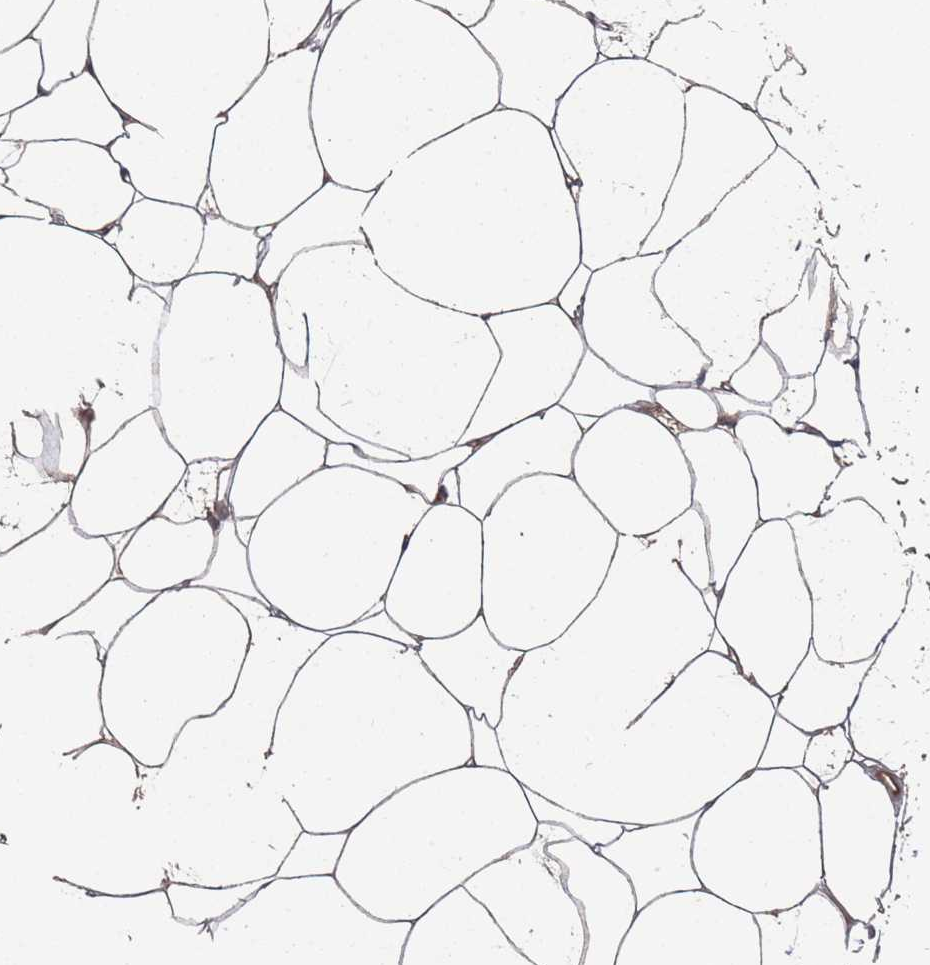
{"staining": {"intensity": "weak", "quantity": ">75%", "location": "cytoplasmic/membranous"}, "tissue": "adipose tissue", "cell_type": "Adipocytes", "image_type": "normal", "snomed": [{"axis": "morphology", "description": "Normal tissue, NOS"}, {"axis": "topography", "description": "Breast"}], "caption": "Unremarkable adipose tissue demonstrates weak cytoplasmic/membranous expression in approximately >75% of adipocytes, visualized by immunohistochemistry.", "gene": "FRAT1", "patient": {"sex": "female", "age": 23}}